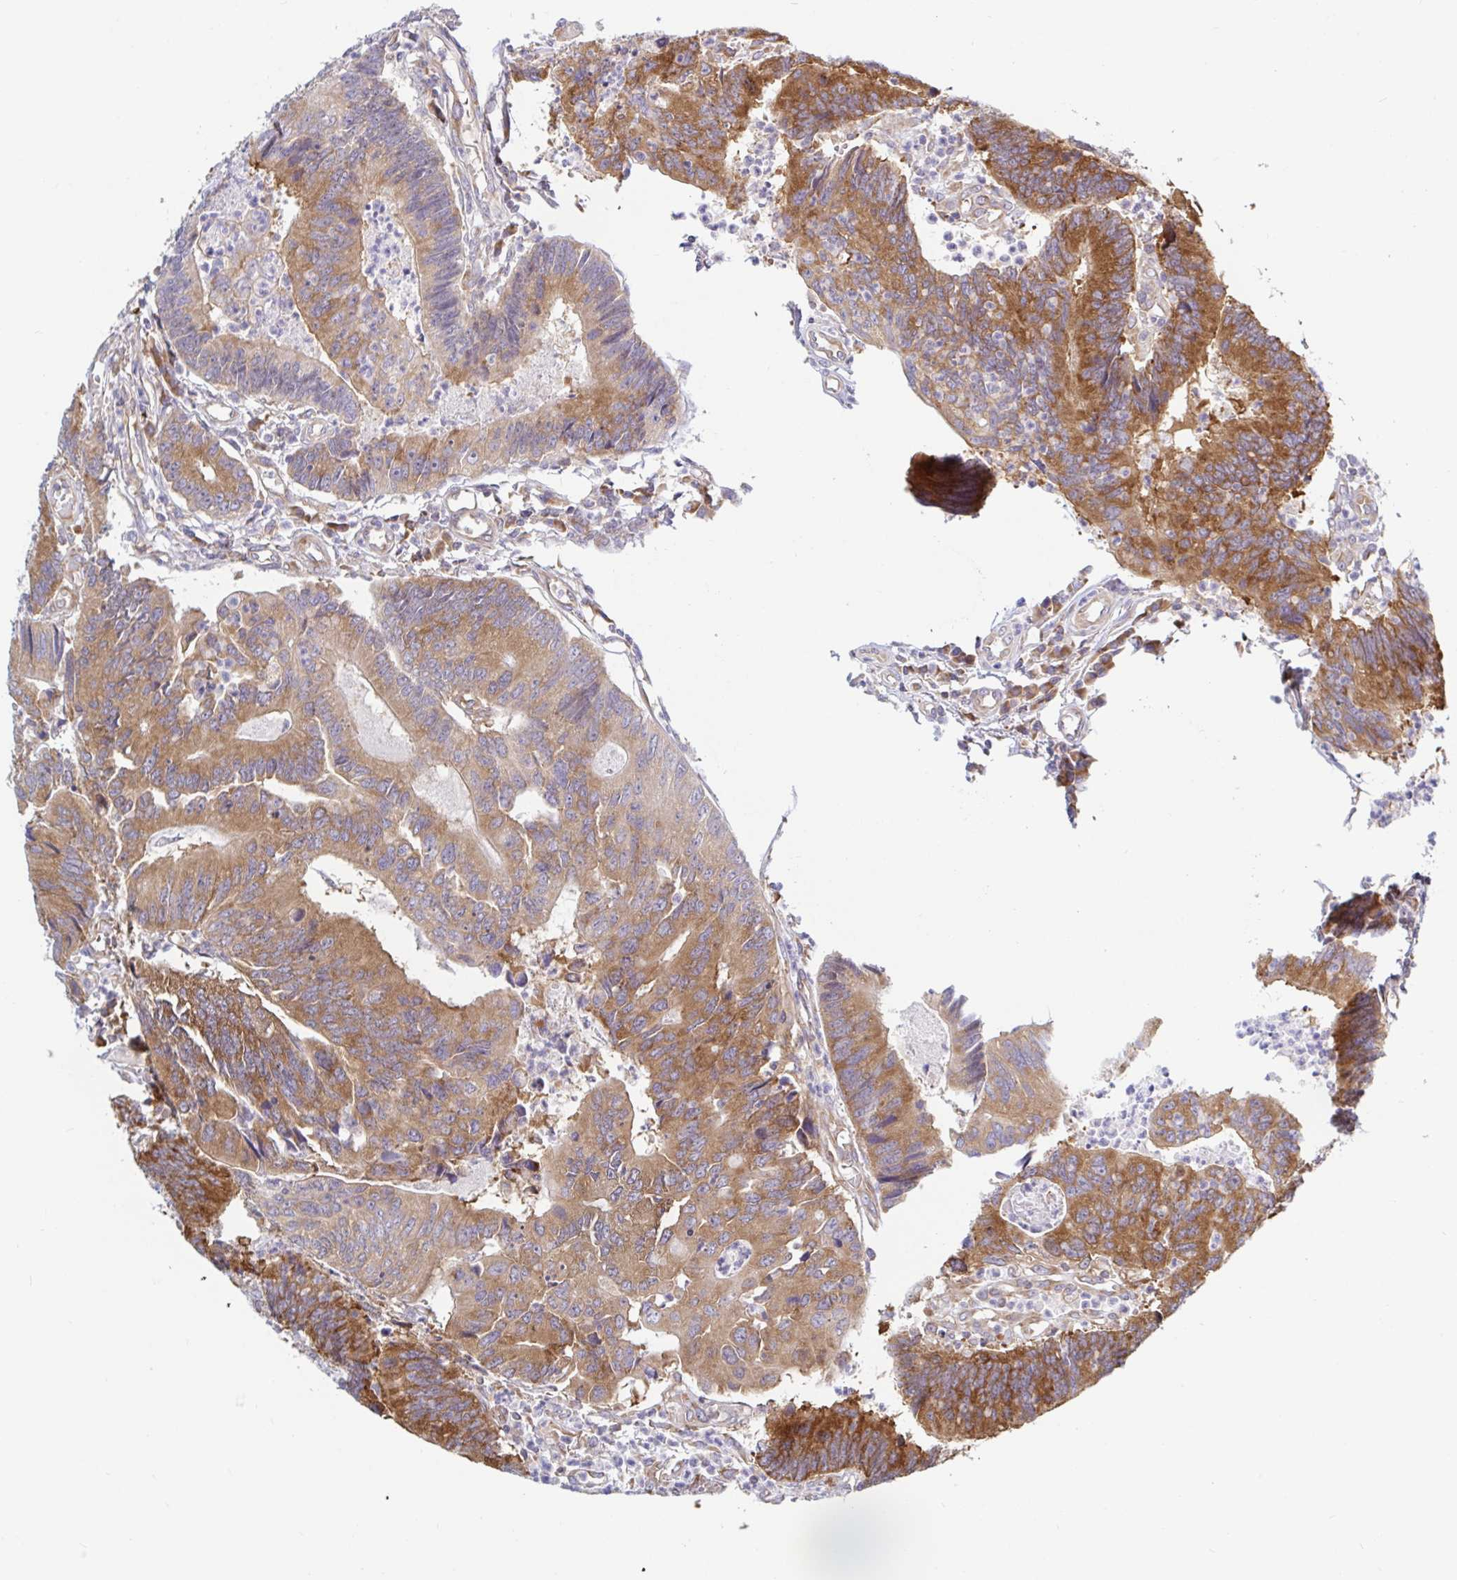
{"staining": {"intensity": "moderate", "quantity": ">75%", "location": "cytoplasmic/membranous"}, "tissue": "colorectal cancer", "cell_type": "Tumor cells", "image_type": "cancer", "snomed": [{"axis": "morphology", "description": "Adenocarcinoma, NOS"}, {"axis": "topography", "description": "Colon"}], "caption": "Moderate cytoplasmic/membranous protein expression is appreciated in approximately >75% of tumor cells in colorectal adenocarcinoma. The staining was performed using DAB to visualize the protein expression in brown, while the nuclei were stained in blue with hematoxylin (Magnification: 20x).", "gene": "LARP1", "patient": {"sex": "female", "age": 67}}